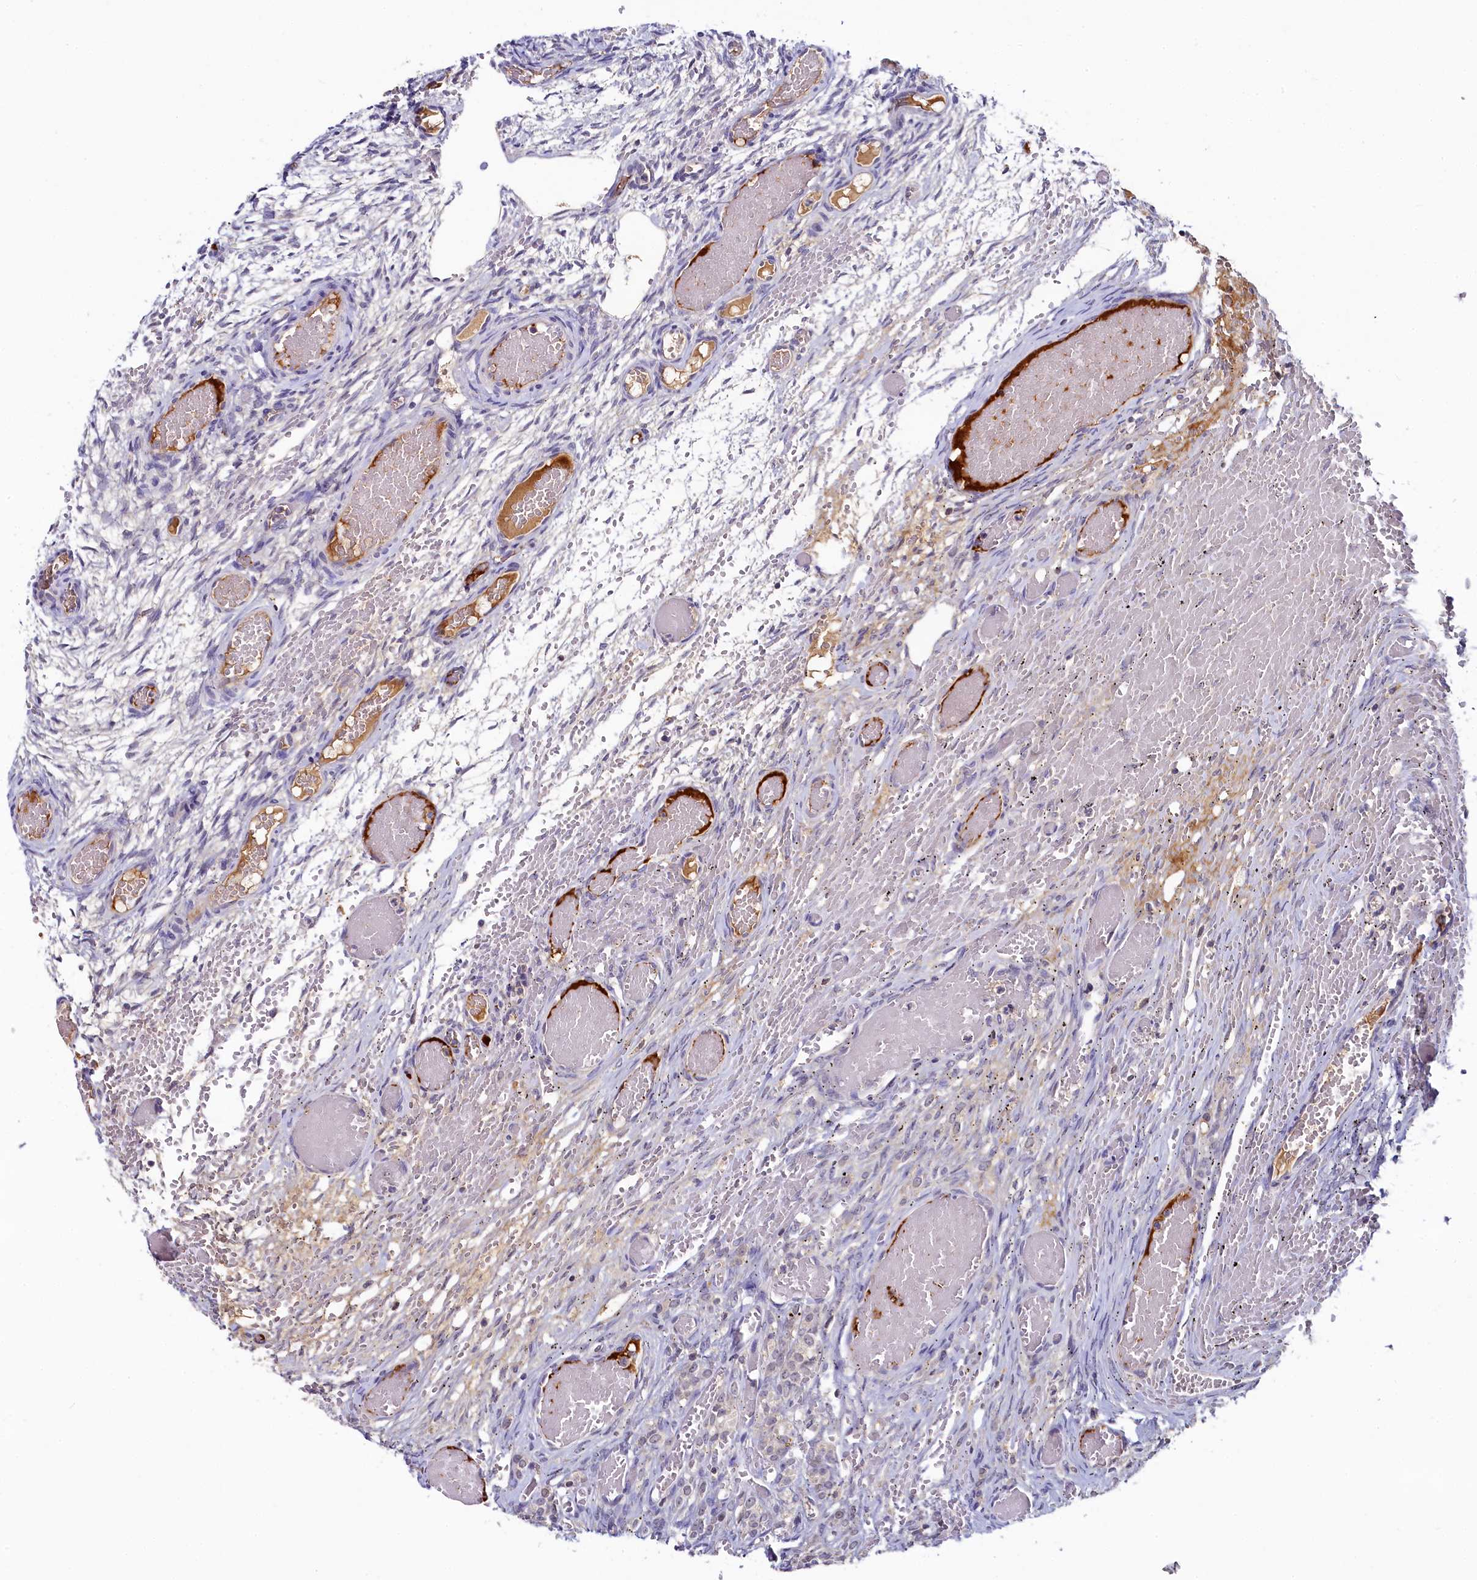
{"staining": {"intensity": "negative", "quantity": "none", "location": "none"}, "tissue": "ovary", "cell_type": "Ovarian stroma cells", "image_type": "normal", "snomed": [{"axis": "morphology", "description": "Adenocarcinoma, NOS"}, {"axis": "topography", "description": "Endometrium"}], "caption": "This is an immunohistochemistry (IHC) histopathology image of benign human ovary. There is no positivity in ovarian stroma cells.", "gene": "SPINK9", "patient": {"sex": "female", "age": 32}}